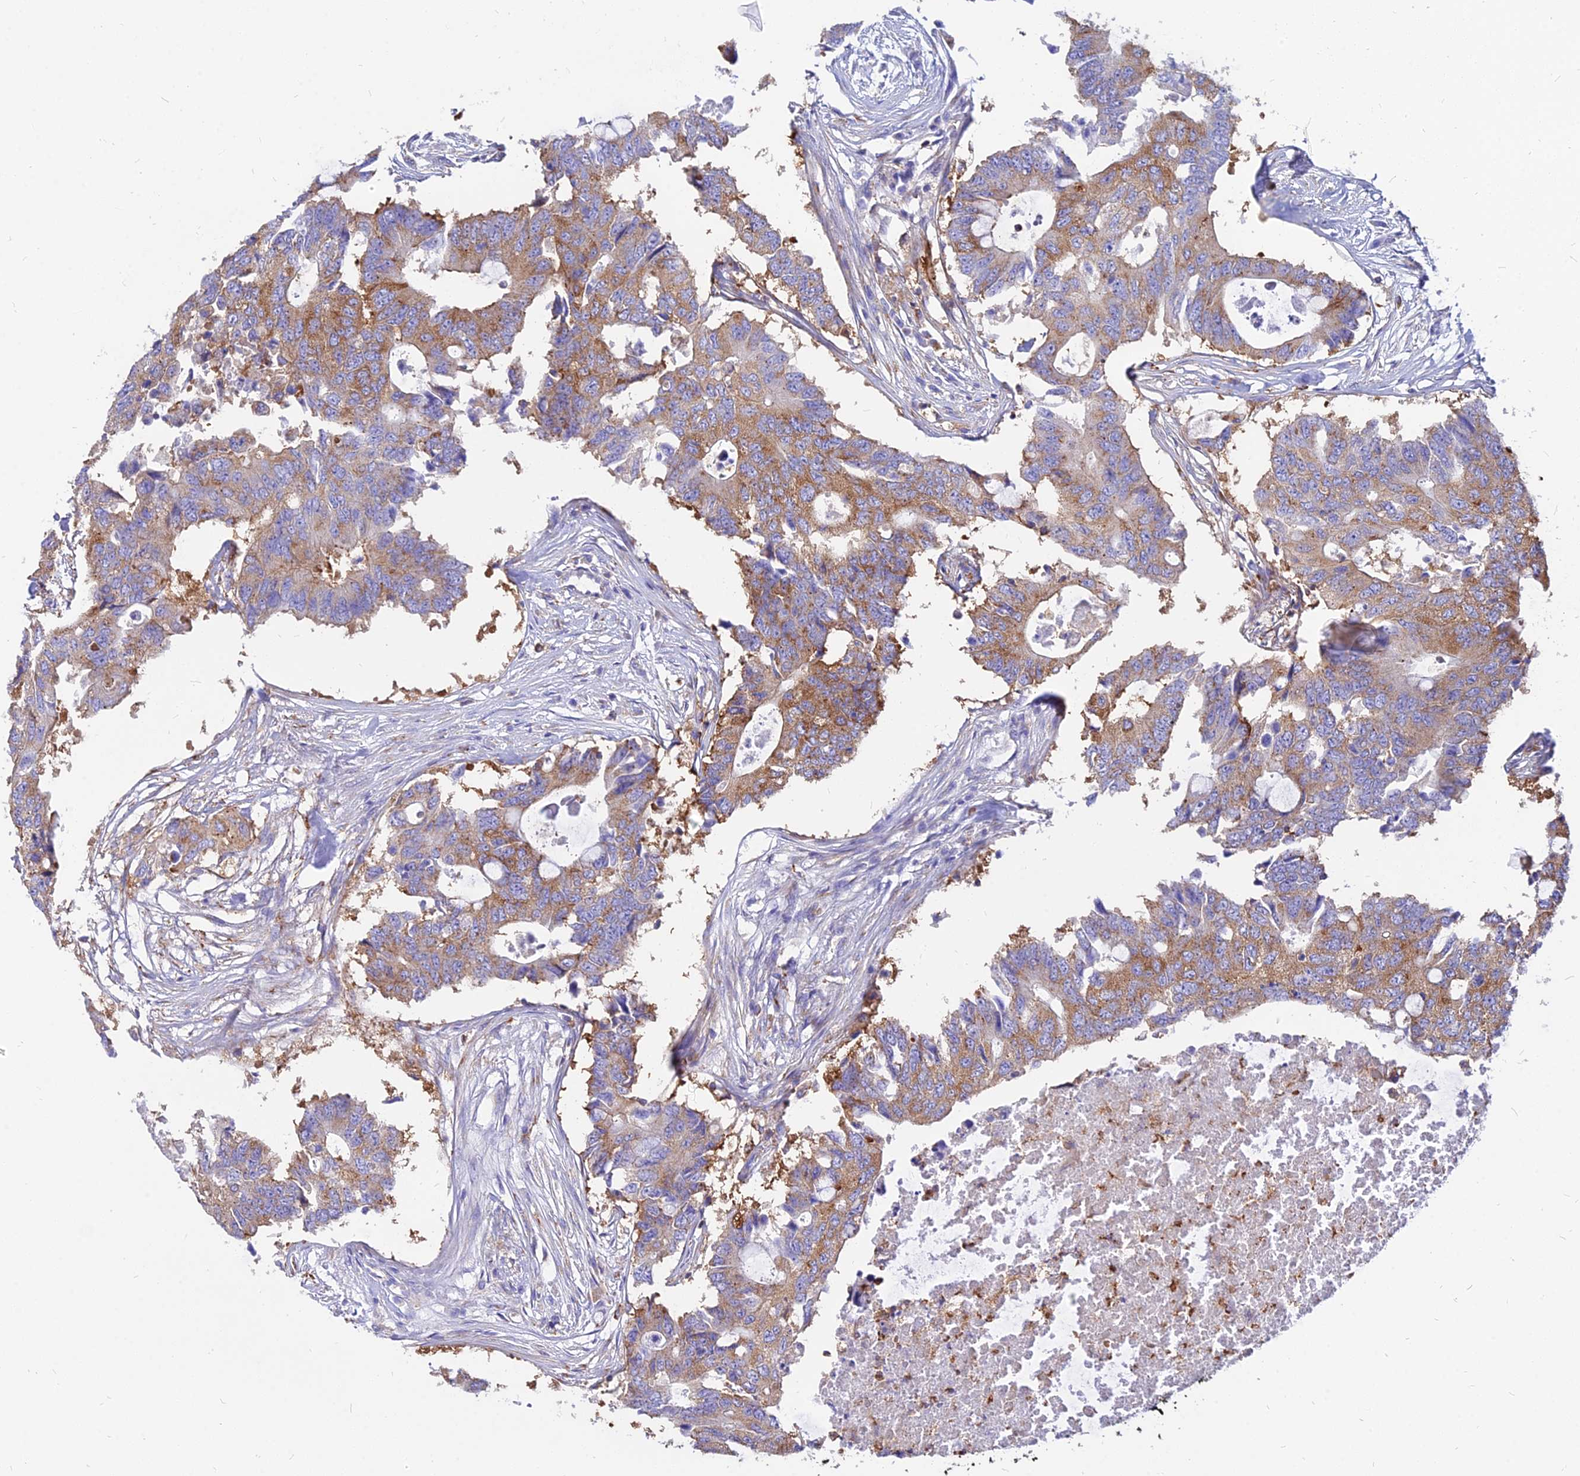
{"staining": {"intensity": "moderate", "quantity": ">75%", "location": "cytoplasmic/membranous"}, "tissue": "colorectal cancer", "cell_type": "Tumor cells", "image_type": "cancer", "snomed": [{"axis": "morphology", "description": "Adenocarcinoma, NOS"}, {"axis": "topography", "description": "Colon"}], "caption": "Protein analysis of colorectal cancer (adenocarcinoma) tissue exhibits moderate cytoplasmic/membranous positivity in about >75% of tumor cells.", "gene": "AGTRAP", "patient": {"sex": "male", "age": 71}}